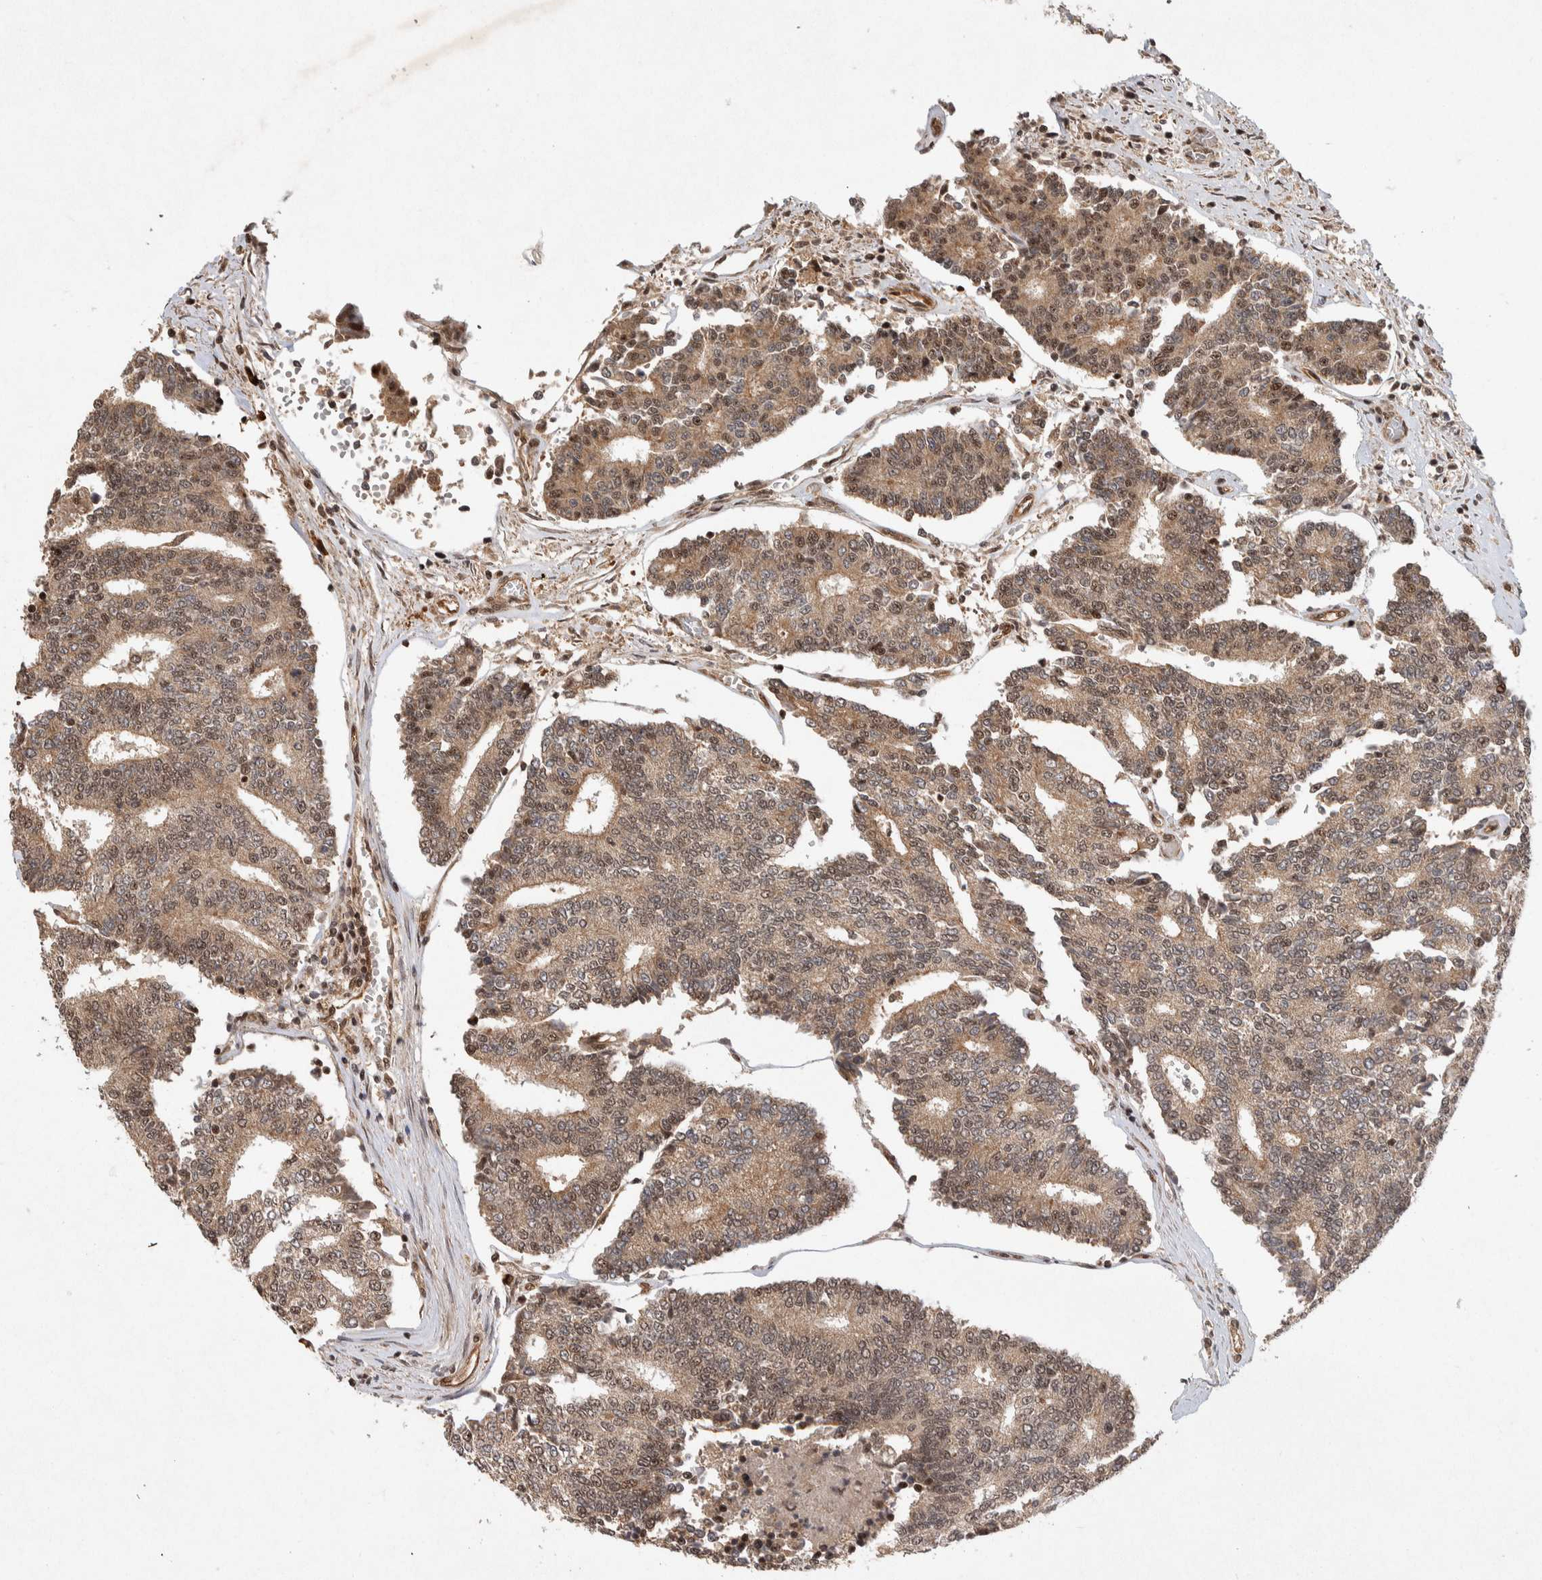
{"staining": {"intensity": "moderate", "quantity": ">75%", "location": "cytoplasmic/membranous,nuclear"}, "tissue": "prostate cancer", "cell_type": "Tumor cells", "image_type": "cancer", "snomed": [{"axis": "morphology", "description": "Normal tissue, NOS"}, {"axis": "morphology", "description": "Adenocarcinoma, High grade"}, {"axis": "topography", "description": "Prostate"}, {"axis": "topography", "description": "Seminal veicle"}], "caption": "Prostate cancer (adenocarcinoma (high-grade)) tissue demonstrates moderate cytoplasmic/membranous and nuclear staining in approximately >75% of tumor cells, visualized by immunohistochemistry.", "gene": "TOR1B", "patient": {"sex": "male", "age": 55}}